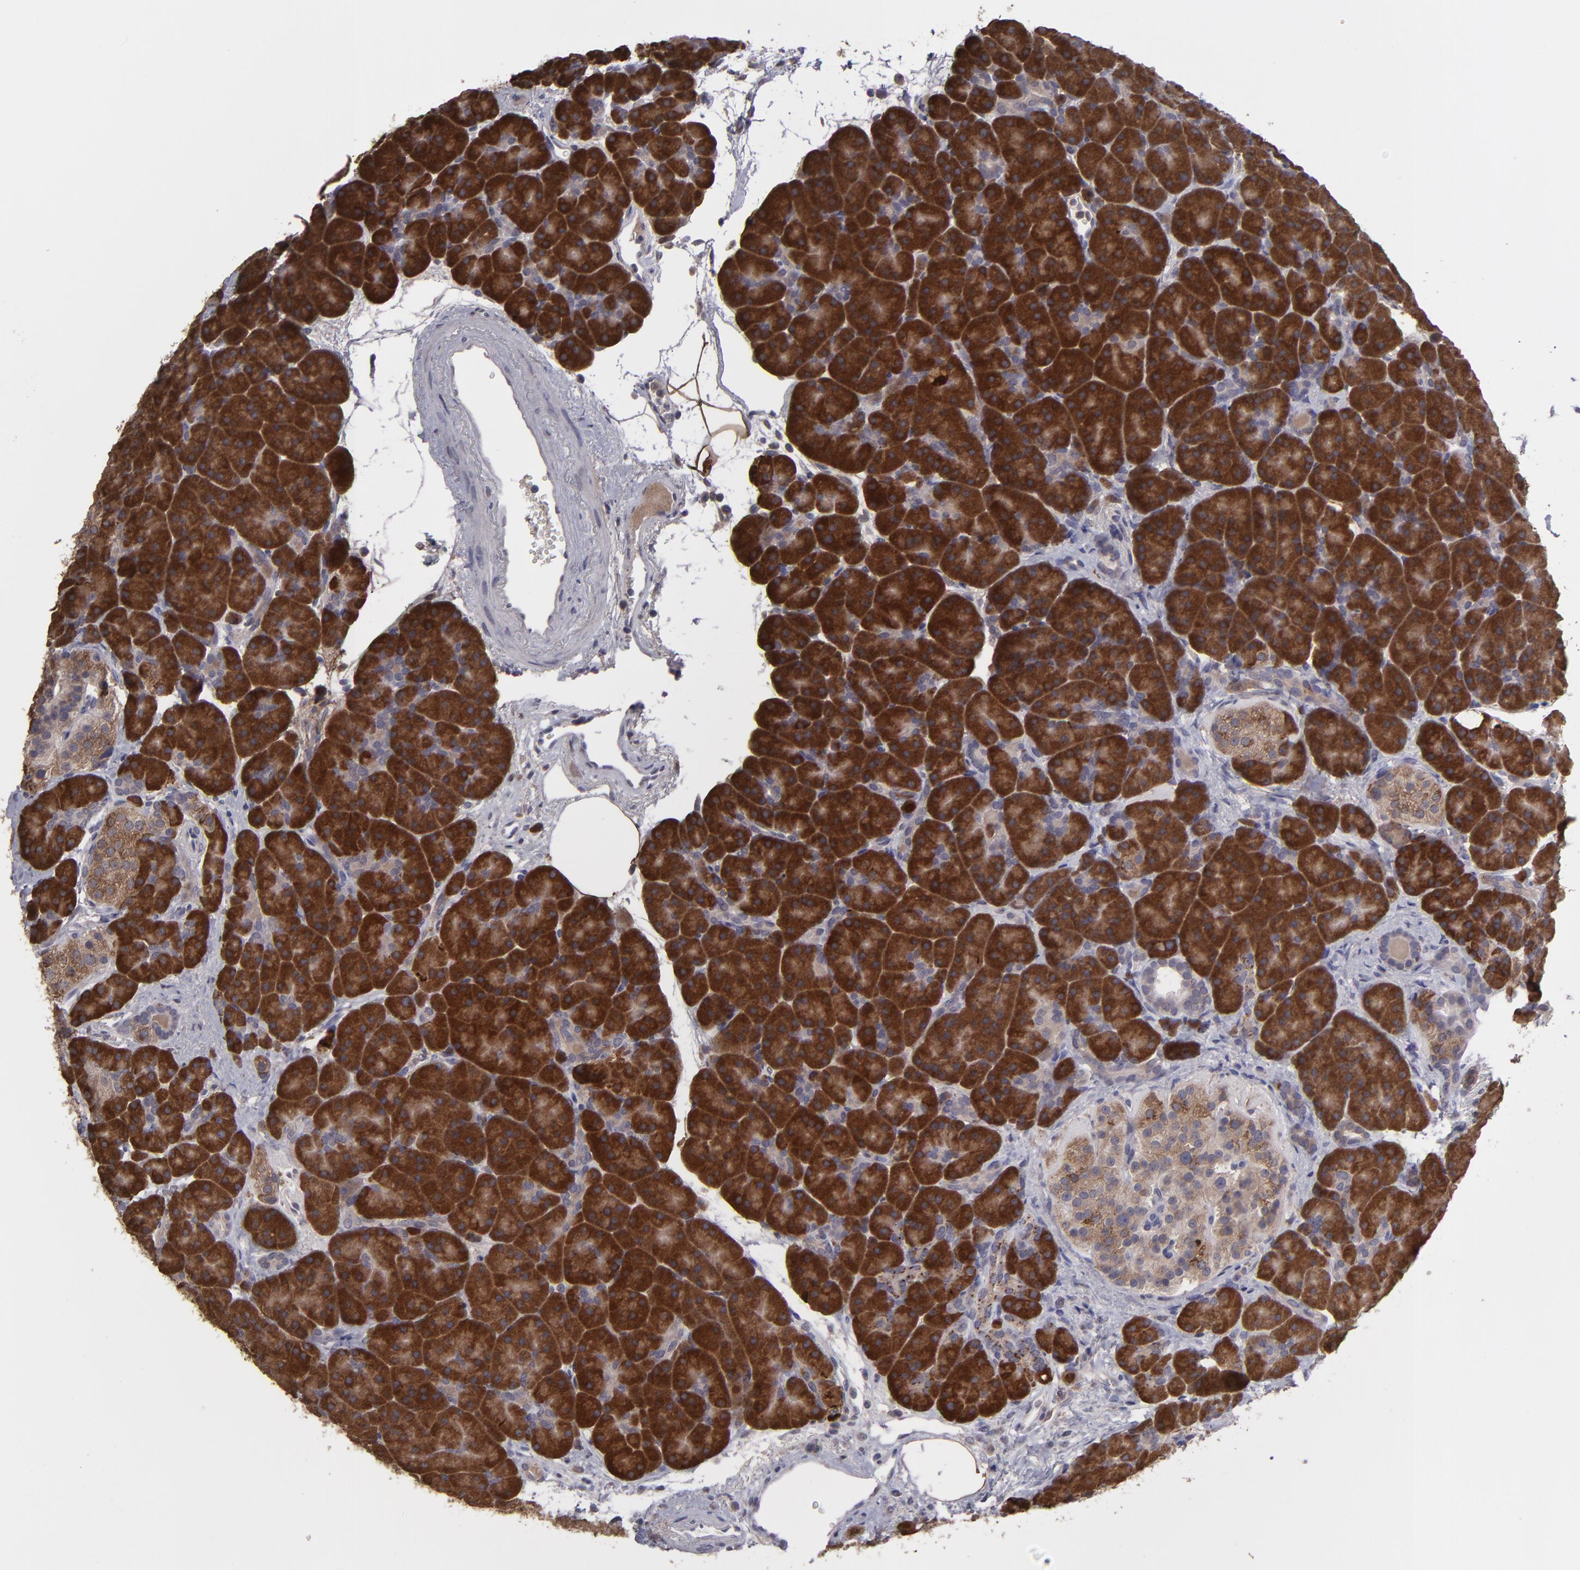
{"staining": {"intensity": "strong", "quantity": ">75%", "location": "cytoplasmic/membranous"}, "tissue": "pancreas", "cell_type": "Exocrine glandular cells", "image_type": "normal", "snomed": [{"axis": "morphology", "description": "Normal tissue, NOS"}, {"axis": "topography", "description": "Pancreas"}], "caption": "Immunohistochemical staining of normal human pancreas reveals high levels of strong cytoplasmic/membranous staining in approximately >75% of exocrine glandular cells. The staining is performed using DAB (3,3'-diaminobenzidine) brown chromogen to label protein expression. The nuclei are counter-stained blue using hematoxylin.", "gene": "IL12A", "patient": {"sex": "male", "age": 66}}